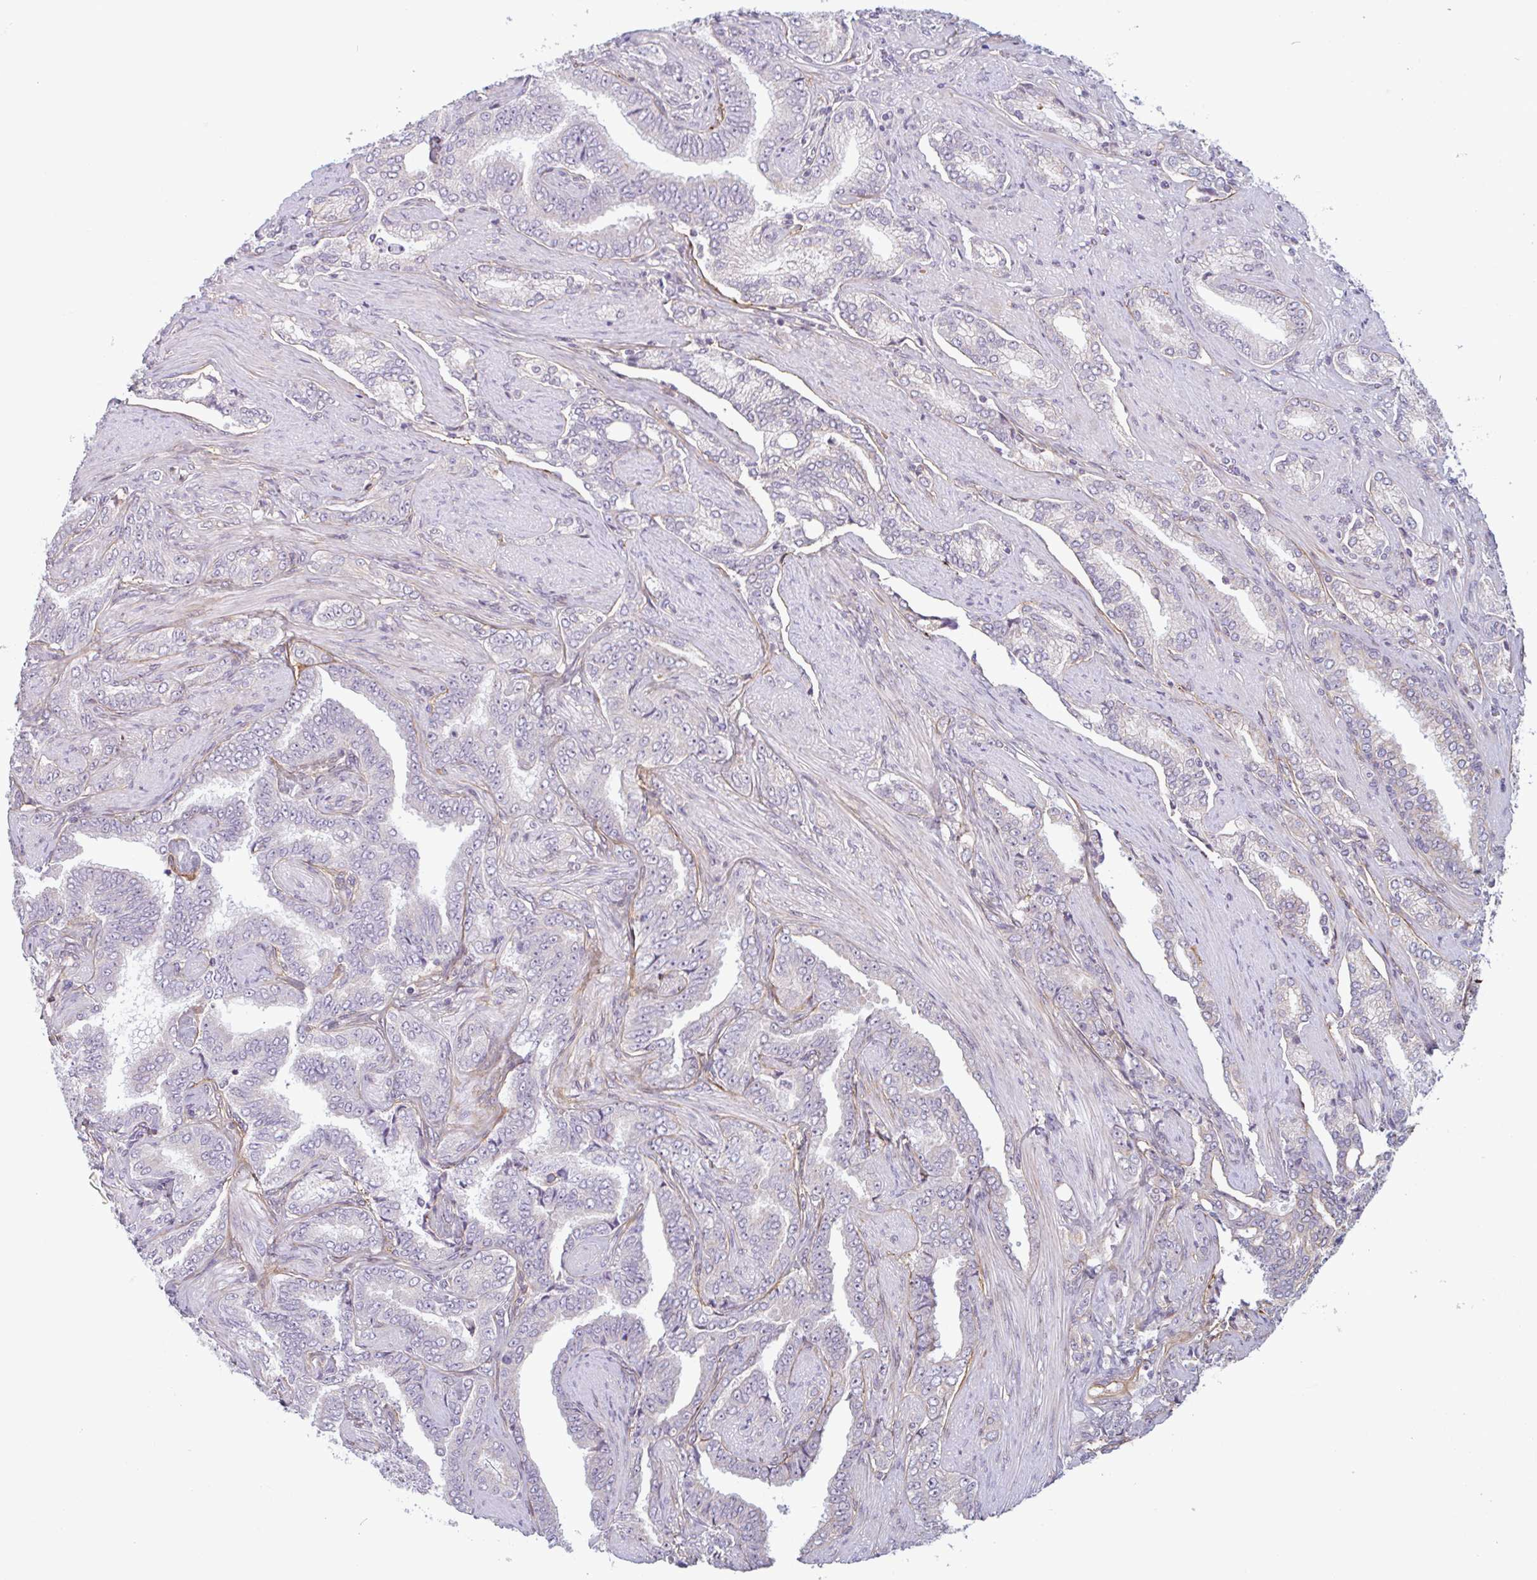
{"staining": {"intensity": "negative", "quantity": "none", "location": "none"}, "tissue": "prostate cancer", "cell_type": "Tumor cells", "image_type": "cancer", "snomed": [{"axis": "morphology", "description": "Adenocarcinoma, High grade"}, {"axis": "topography", "description": "Prostate"}], "caption": "The image exhibits no significant expression in tumor cells of prostate adenocarcinoma (high-grade).", "gene": "TMEM119", "patient": {"sex": "male", "age": 72}}